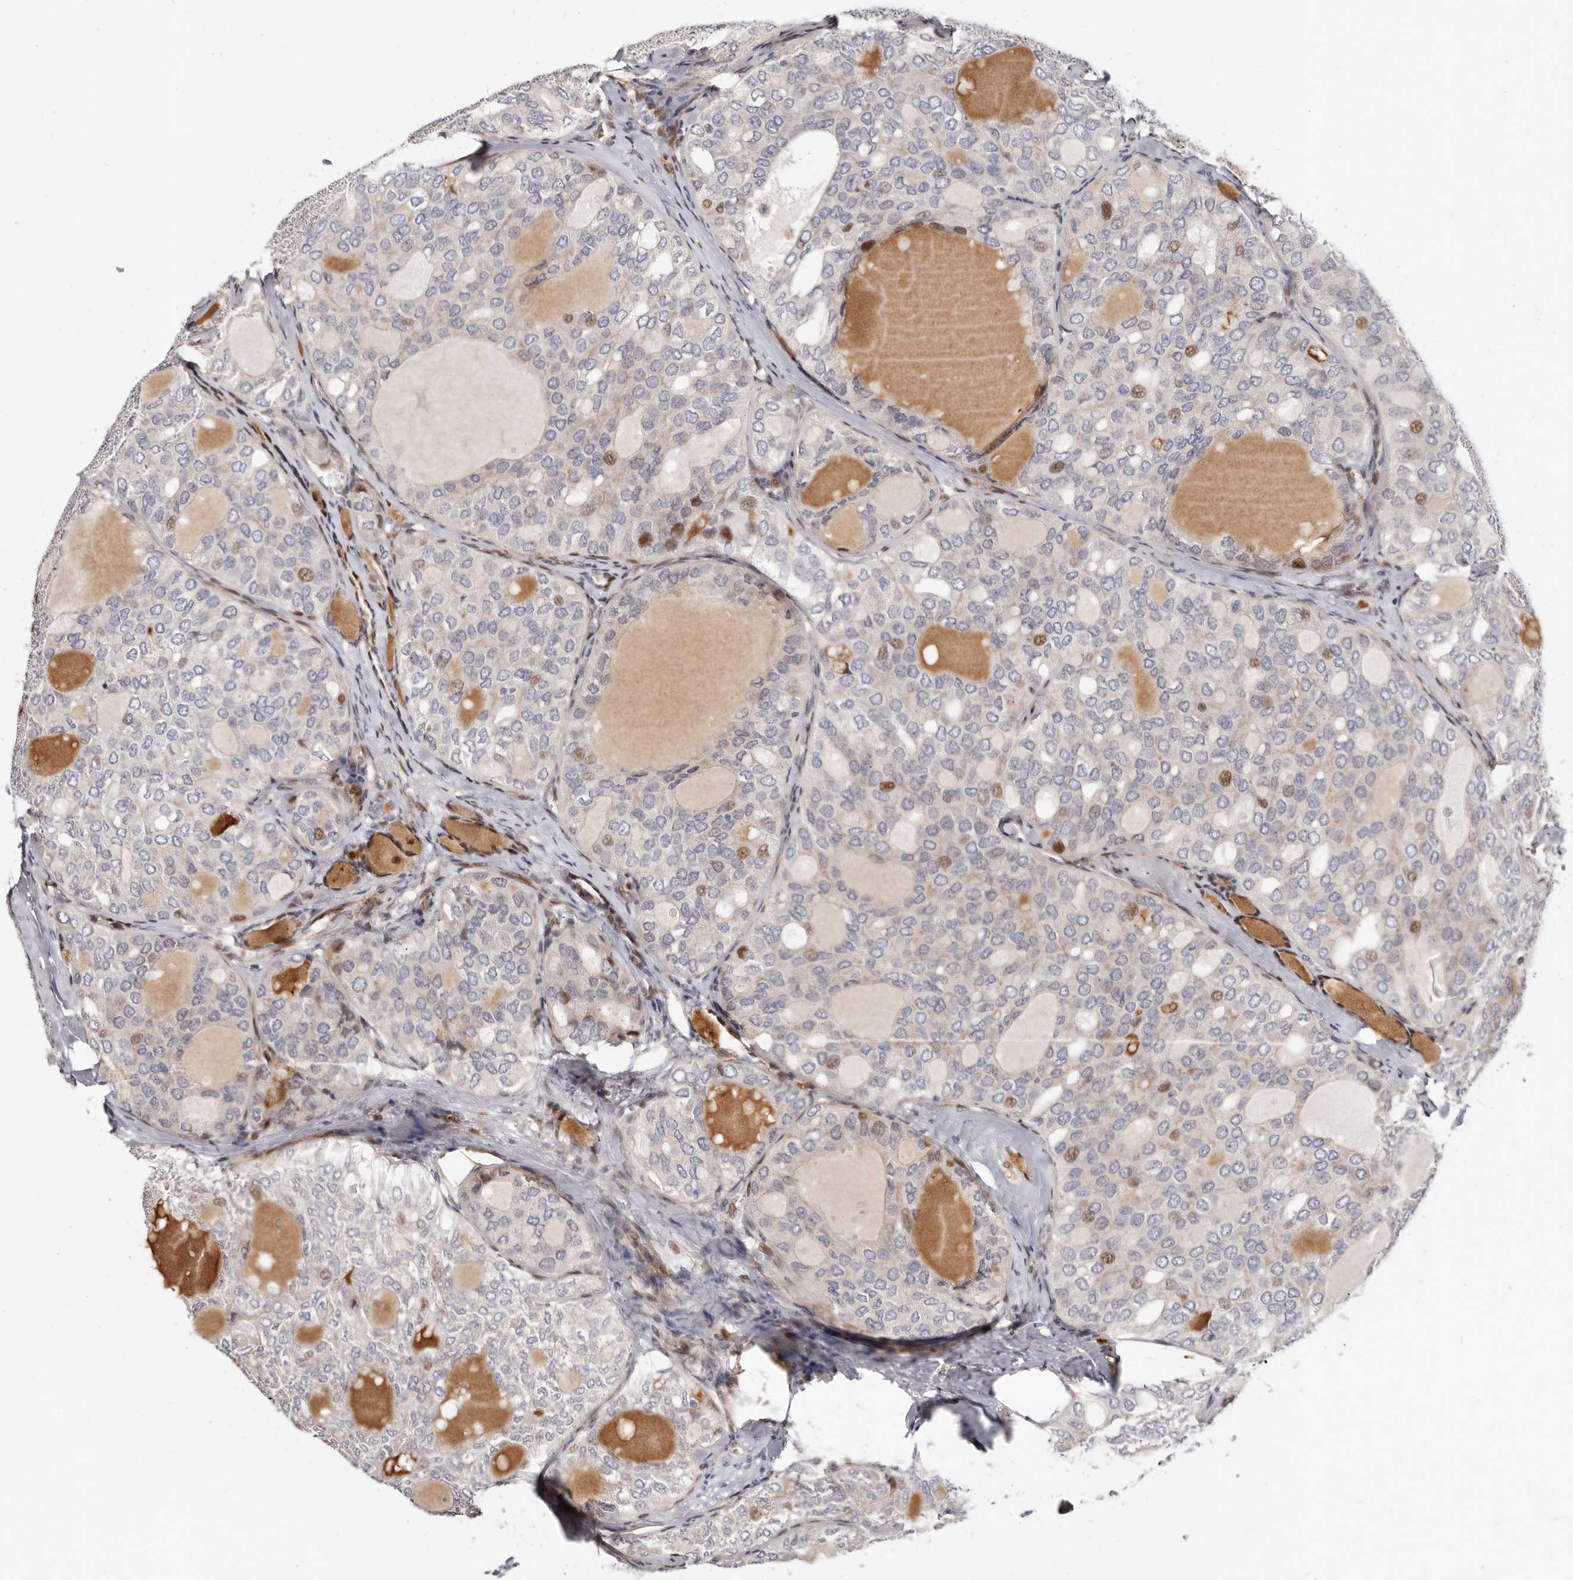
{"staining": {"intensity": "moderate", "quantity": "<25%", "location": "cytoplasmic/membranous,nuclear"}, "tissue": "thyroid cancer", "cell_type": "Tumor cells", "image_type": "cancer", "snomed": [{"axis": "morphology", "description": "Follicular adenoma carcinoma, NOS"}, {"axis": "topography", "description": "Thyroid gland"}], "caption": "Protein expression analysis of human thyroid cancer reveals moderate cytoplasmic/membranous and nuclear positivity in approximately <25% of tumor cells. (brown staining indicates protein expression, while blue staining denotes nuclei).", "gene": "EPHX3", "patient": {"sex": "male", "age": 75}}